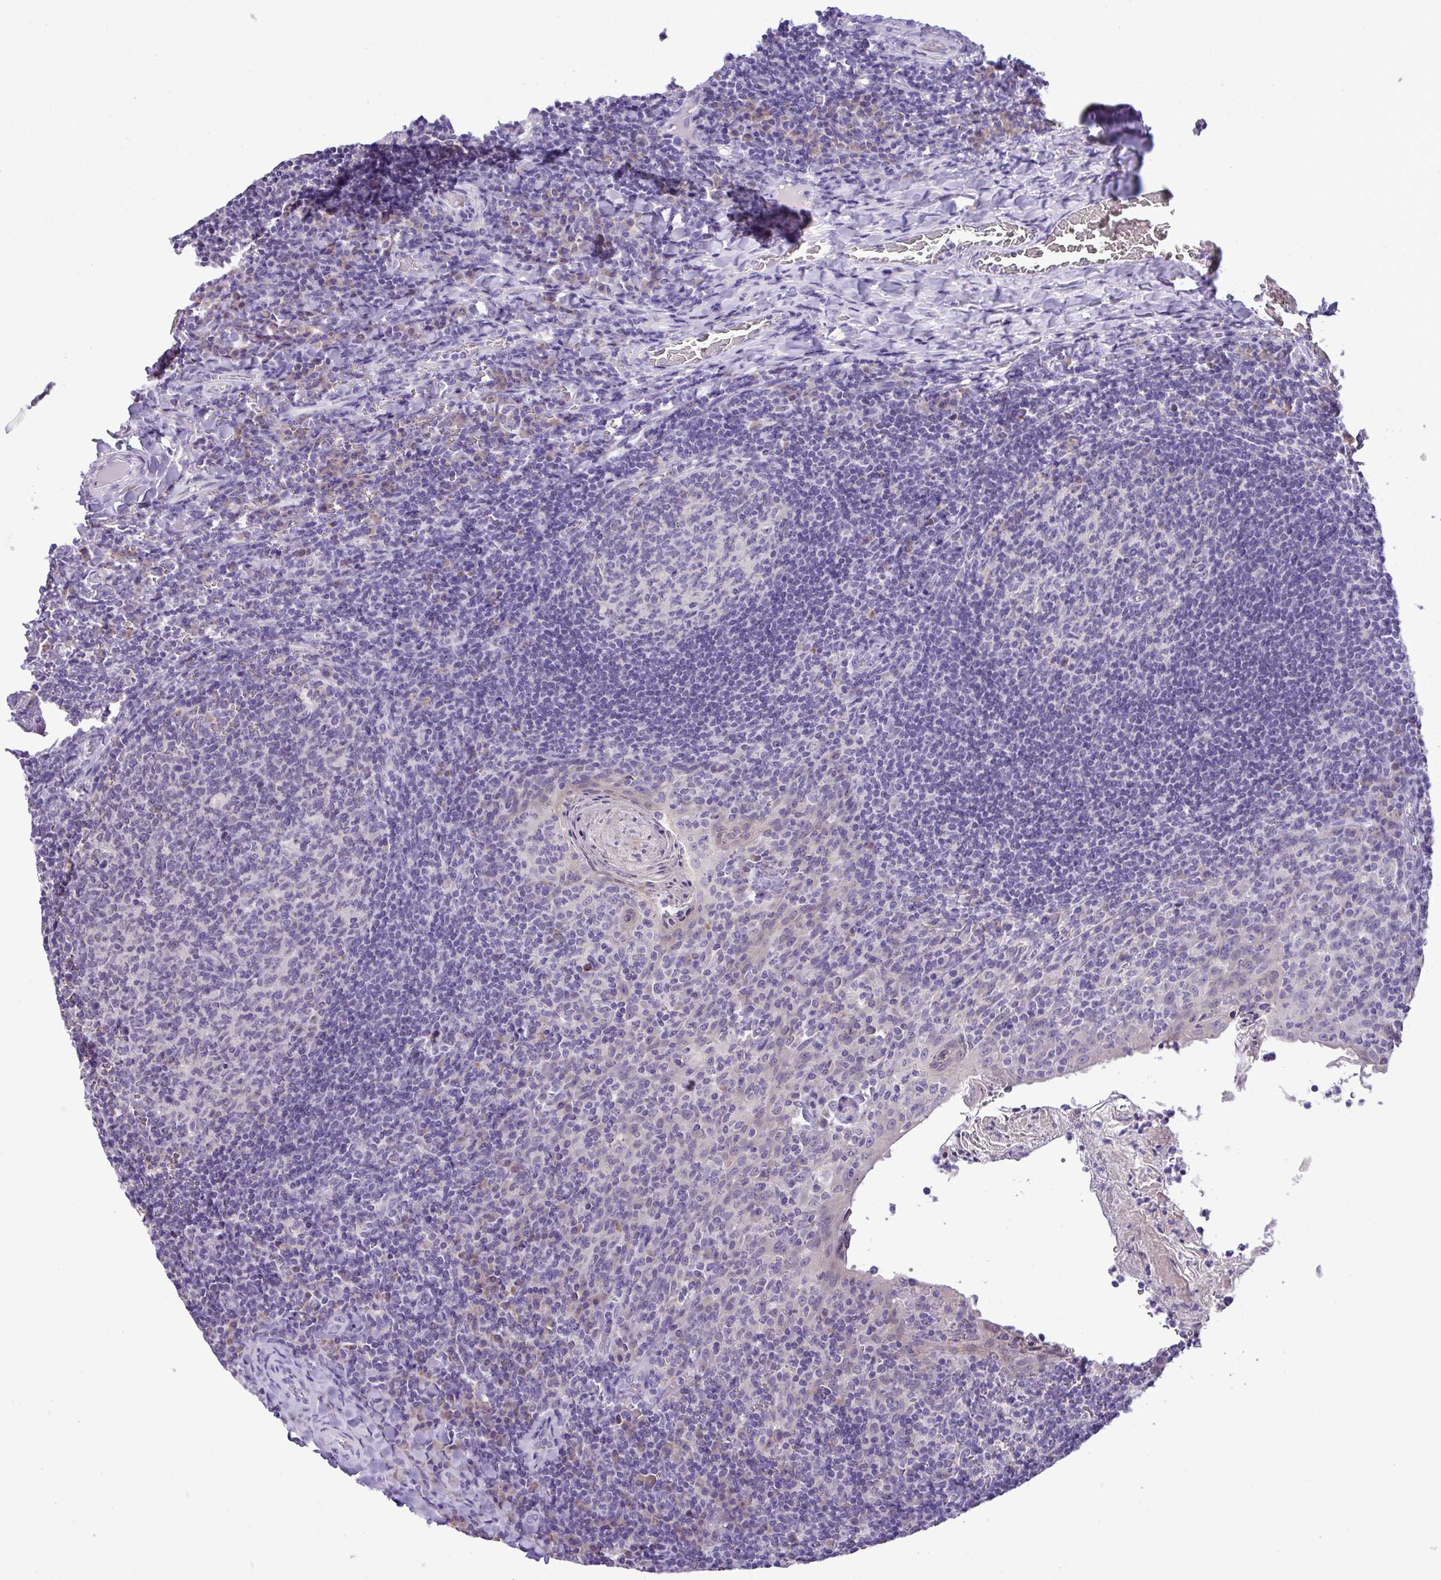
{"staining": {"intensity": "negative", "quantity": "none", "location": "none"}, "tissue": "tonsil", "cell_type": "Germinal center cells", "image_type": "normal", "snomed": [{"axis": "morphology", "description": "Normal tissue, NOS"}, {"axis": "topography", "description": "Tonsil"}], "caption": "Immunohistochemical staining of unremarkable tonsil shows no significant staining in germinal center cells.", "gene": "ST8SIA2", "patient": {"sex": "female", "age": 10}}